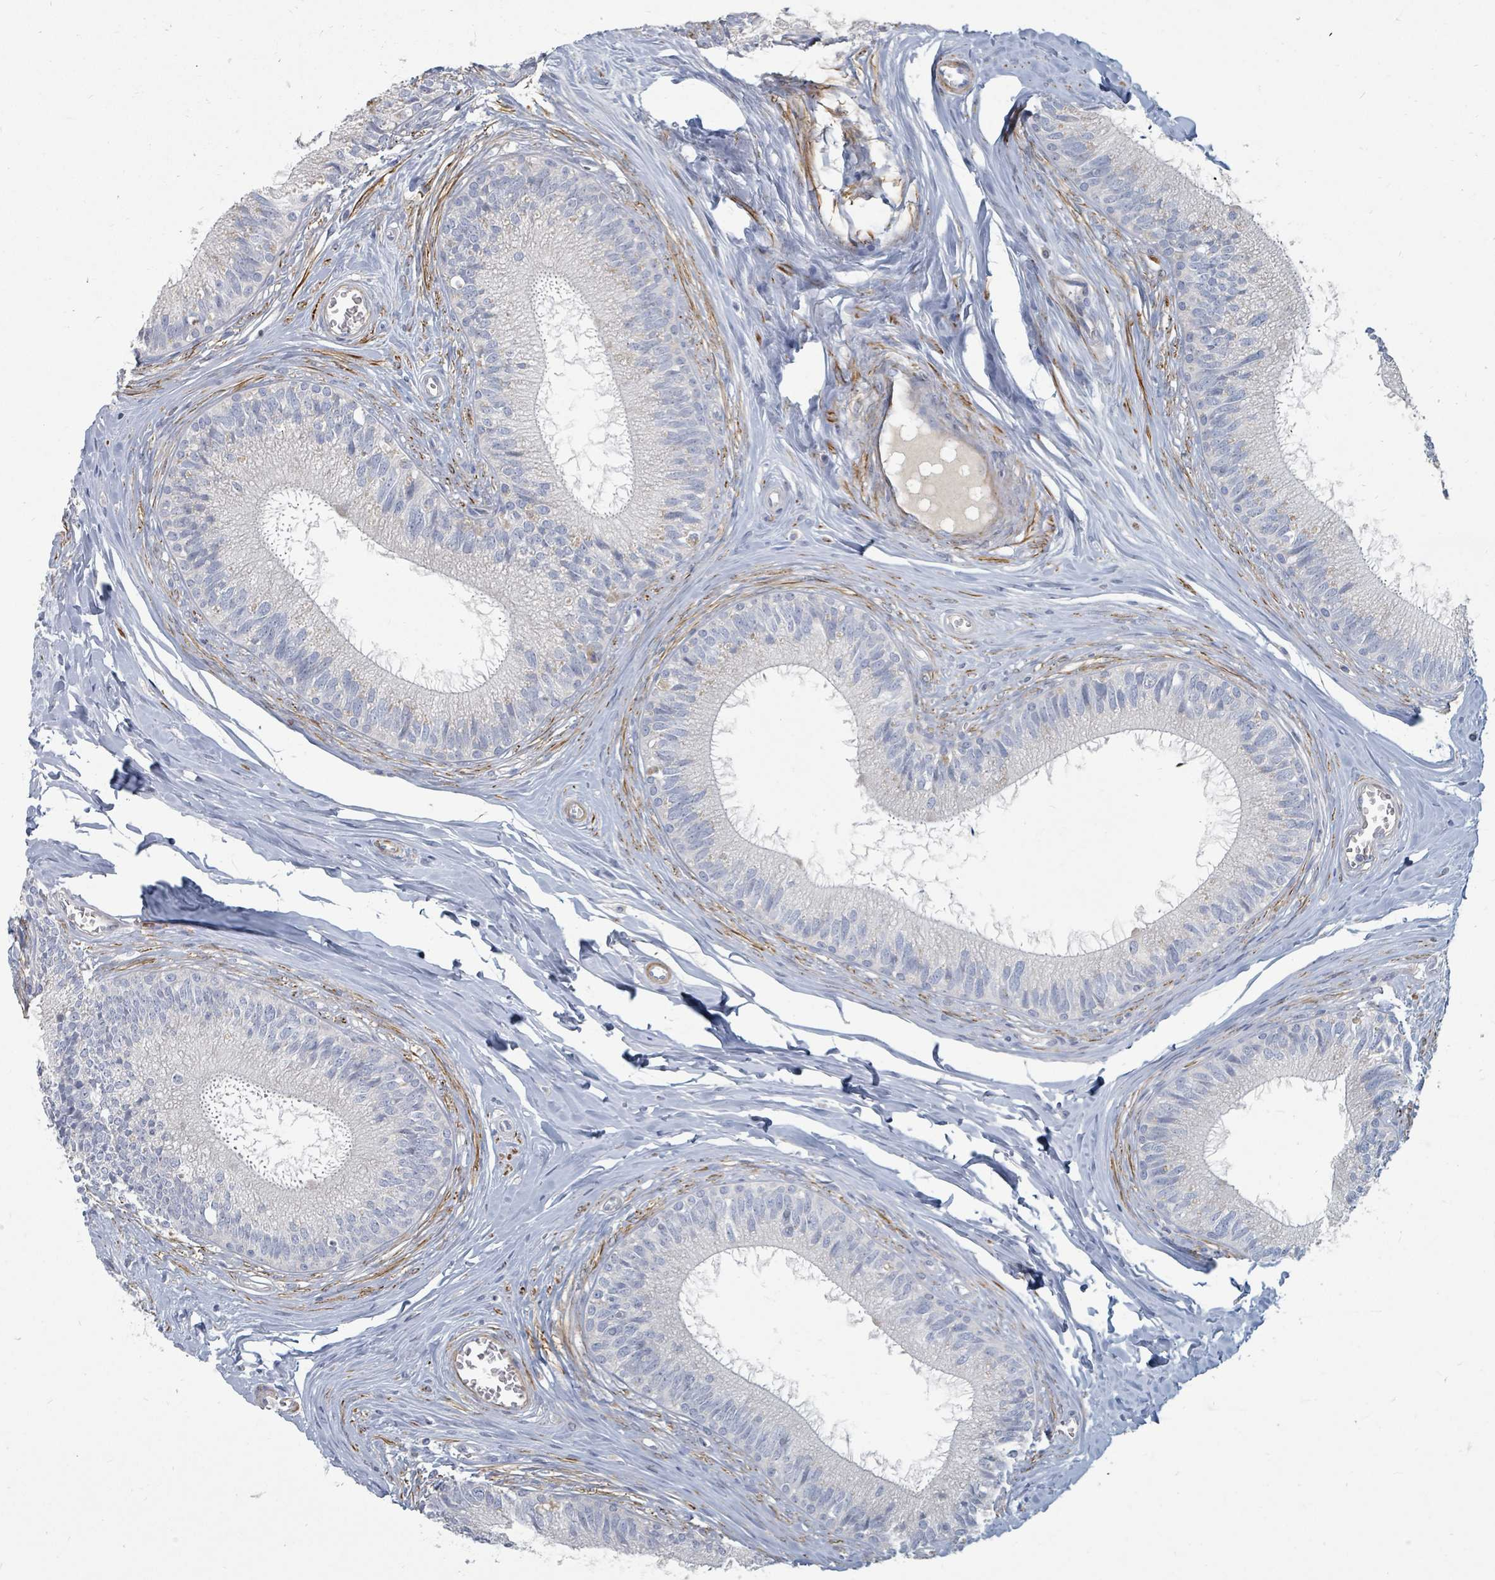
{"staining": {"intensity": "negative", "quantity": "none", "location": "none"}, "tissue": "epididymis", "cell_type": "Glandular cells", "image_type": "normal", "snomed": [{"axis": "morphology", "description": "Normal tissue, NOS"}, {"axis": "topography", "description": "Epididymis"}], "caption": "This is a histopathology image of immunohistochemistry staining of benign epididymis, which shows no positivity in glandular cells.", "gene": "ARGFX", "patient": {"sex": "male", "age": 33}}